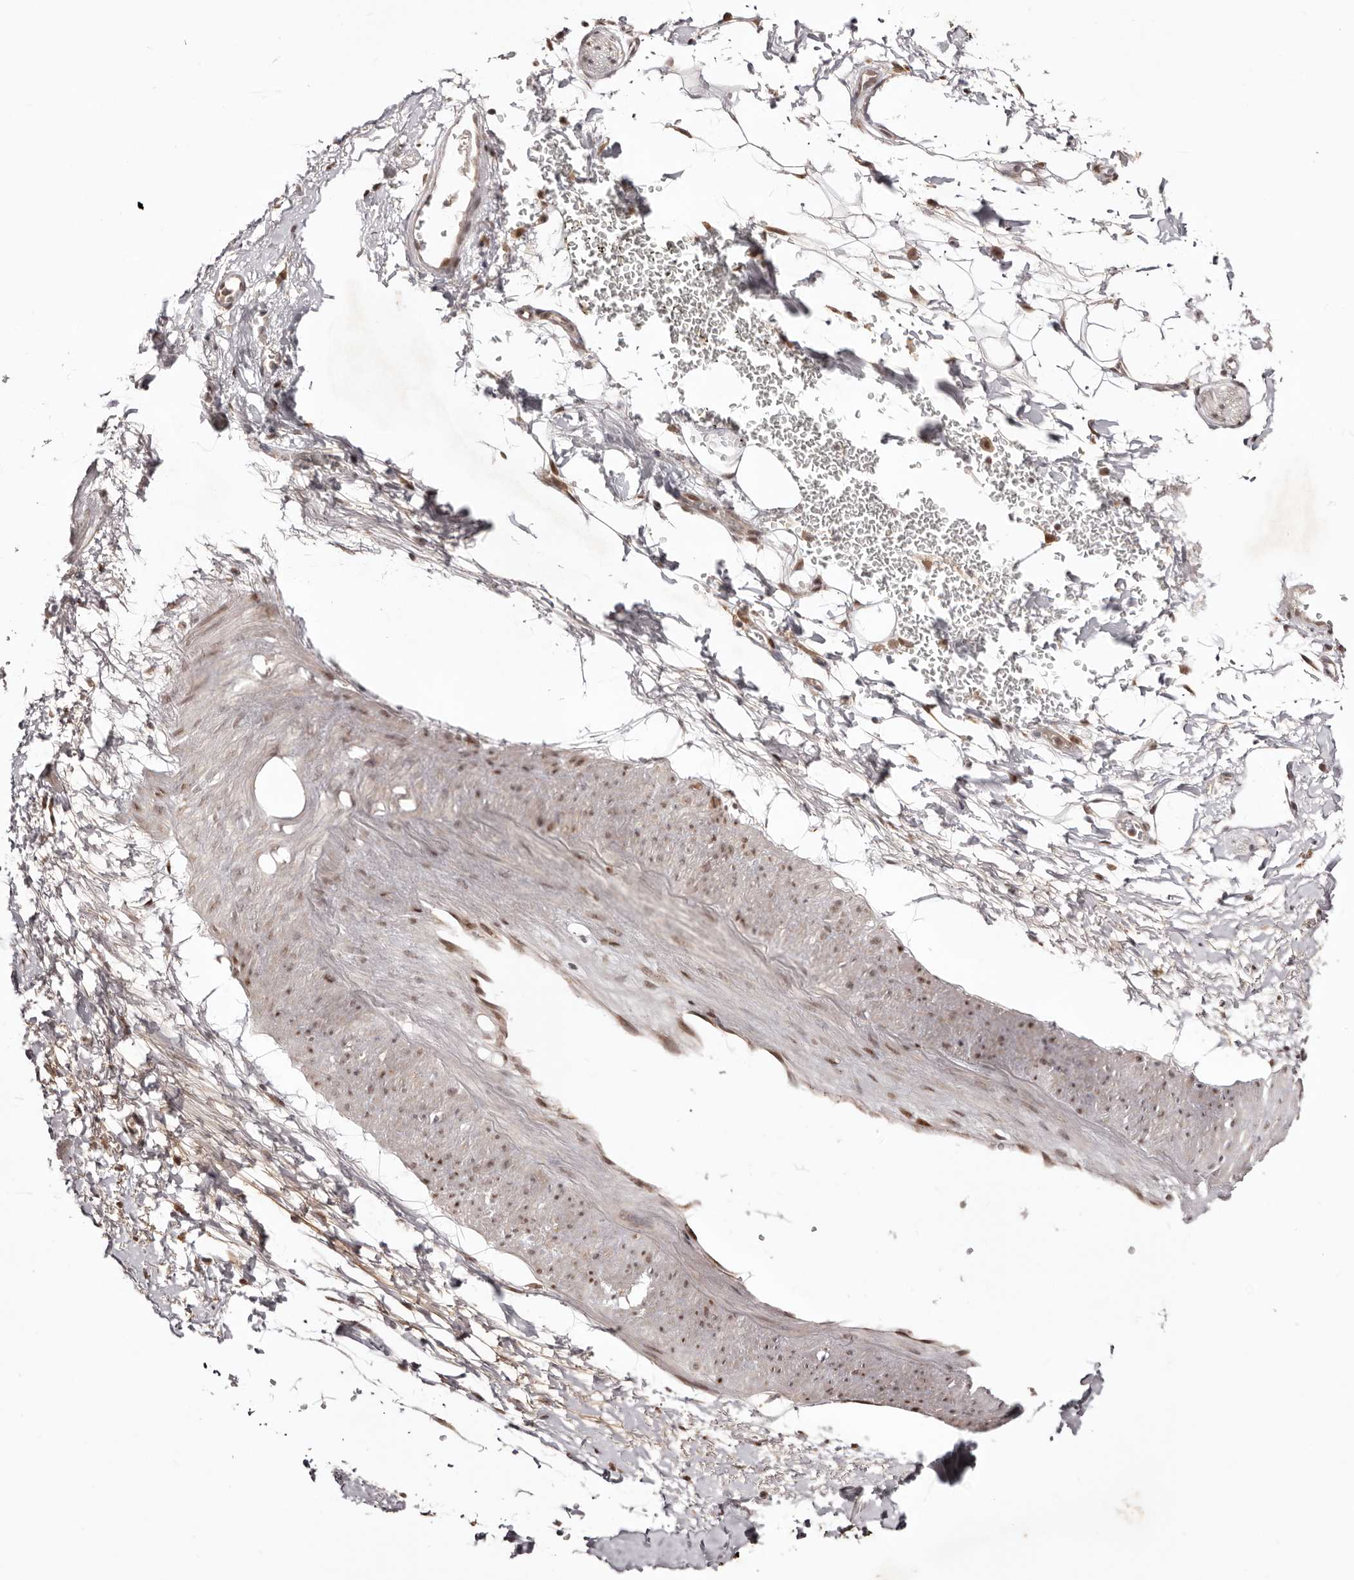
{"staining": {"intensity": "weak", "quantity": ">75%", "location": "cytoplasmic/membranous,nuclear"}, "tissue": "adipose tissue", "cell_type": "Adipocytes", "image_type": "normal", "snomed": [{"axis": "morphology", "description": "Normal tissue, NOS"}, {"axis": "morphology", "description": "Adenocarcinoma, NOS"}, {"axis": "topography", "description": "Pancreas"}, {"axis": "topography", "description": "Peripheral nerve tissue"}], "caption": "Weak cytoplasmic/membranous,nuclear expression for a protein is seen in about >75% of adipocytes of benign adipose tissue using immunohistochemistry (IHC).", "gene": "EGR3", "patient": {"sex": "male", "age": 59}}